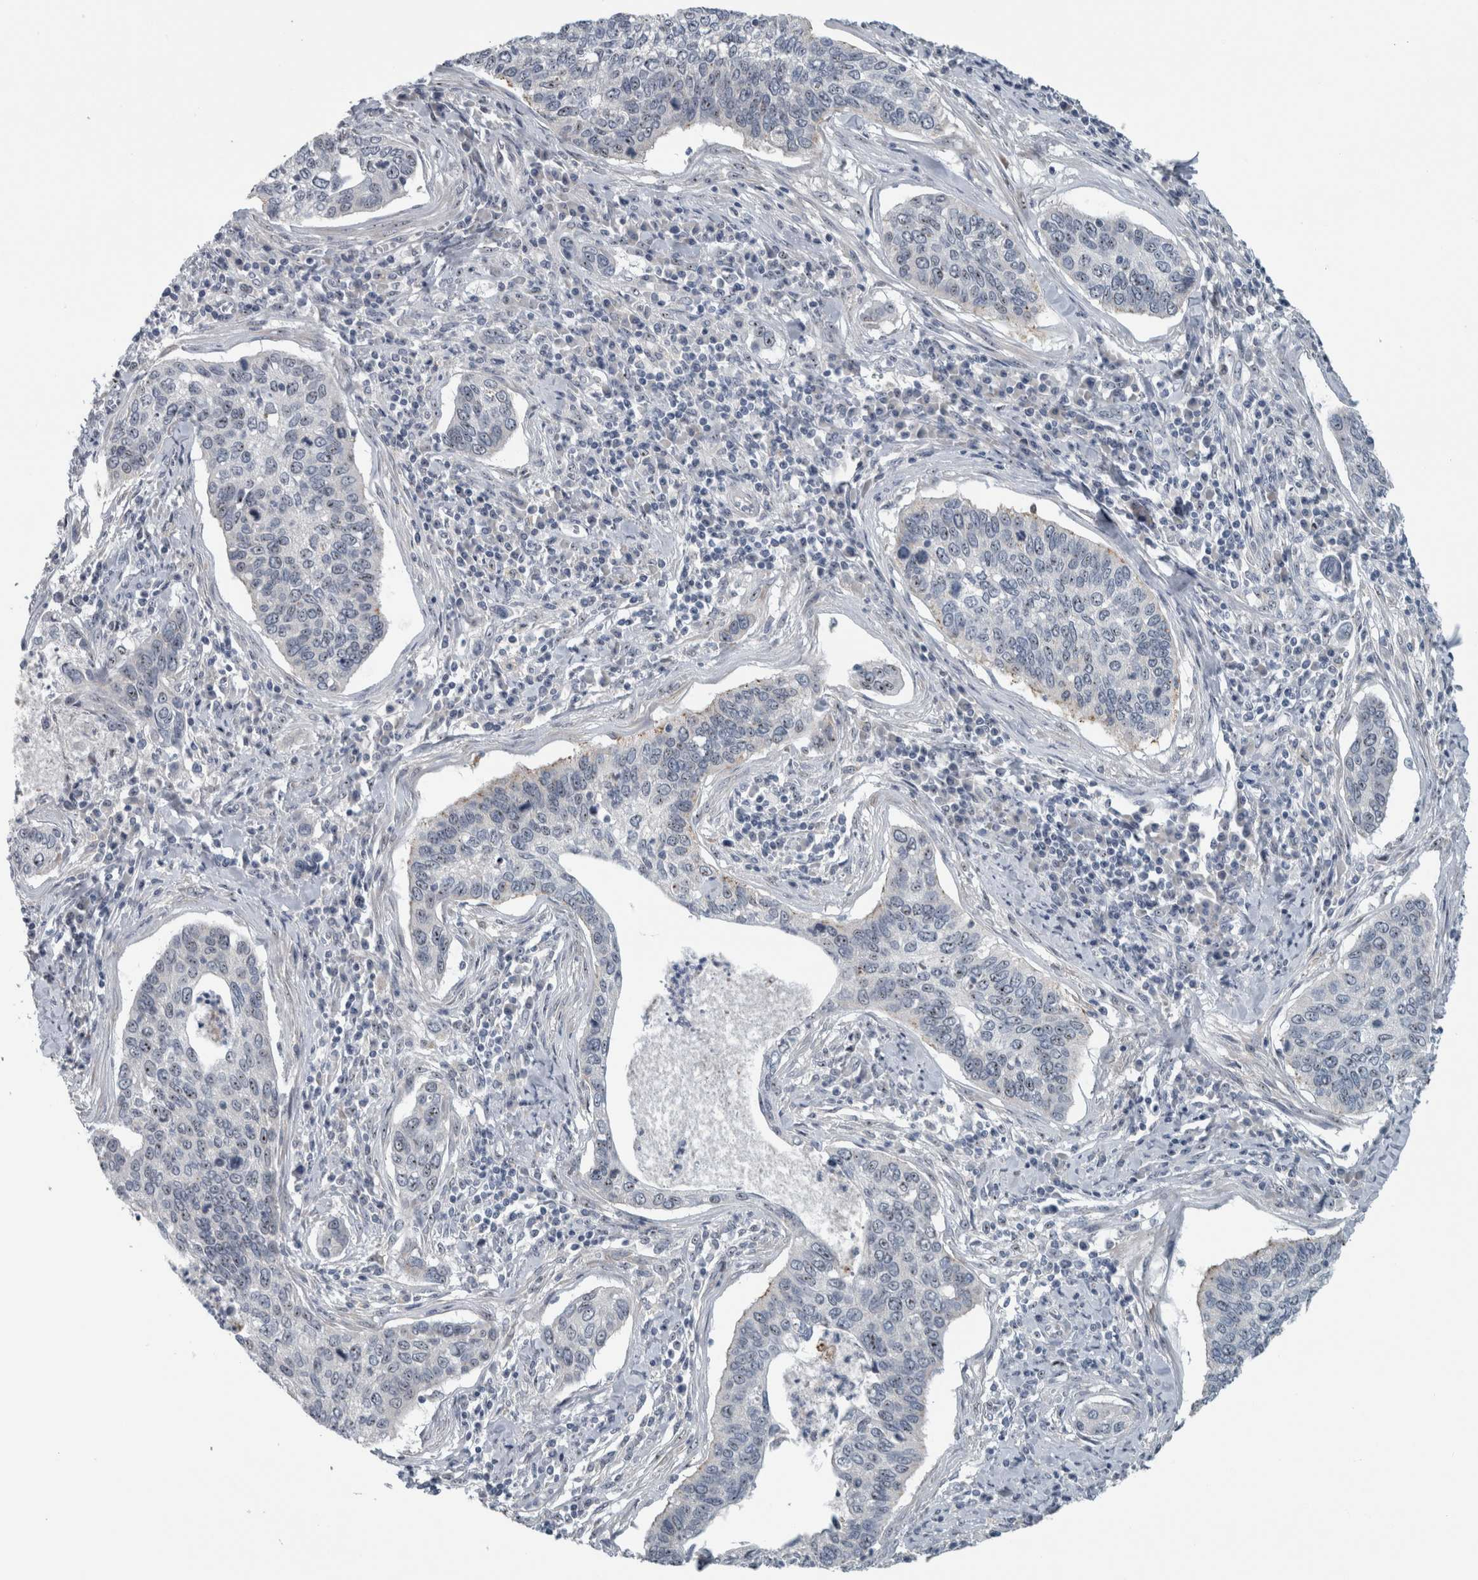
{"staining": {"intensity": "moderate", "quantity": "<25%", "location": "nuclear"}, "tissue": "cervical cancer", "cell_type": "Tumor cells", "image_type": "cancer", "snomed": [{"axis": "morphology", "description": "Squamous cell carcinoma, NOS"}, {"axis": "topography", "description": "Cervix"}], "caption": "IHC micrograph of human cervical cancer stained for a protein (brown), which demonstrates low levels of moderate nuclear expression in approximately <25% of tumor cells.", "gene": "UTP6", "patient": {"sex": "female", "age": 53}}